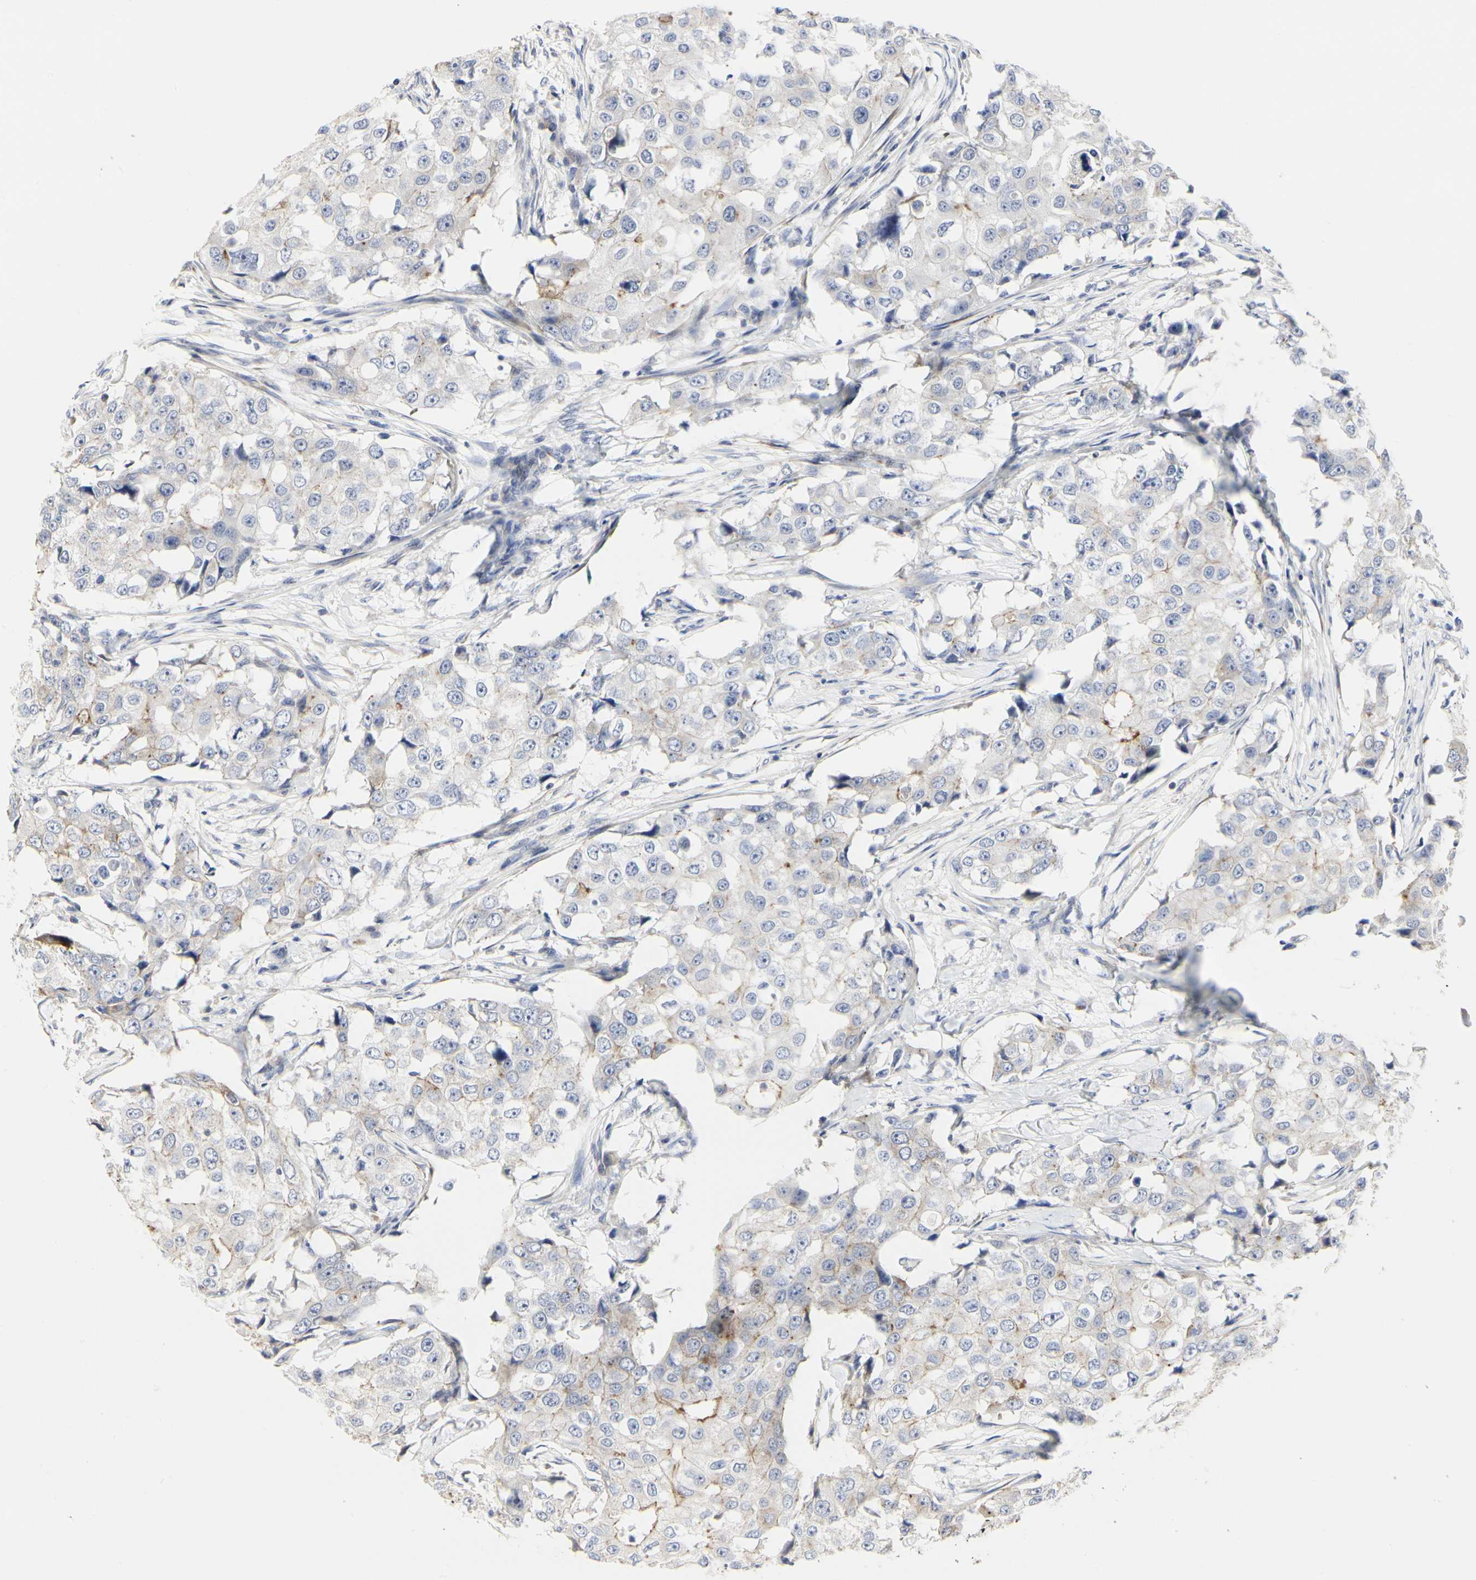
{"staining": {"intensity": "weak", "quantity": "<25%", "location": "cytoplasmic/membranous"}, "tissue": "breast cancer", "cell_type": "Tumor cells", "image_type": "cancer", "snomed": [{"axis": "morphology", "description": "Duct carcinoma"}, {"axis": "topography", "description": "Breast"}], "caption": "An immunohistochemistry (IHC) histopathology image of breast cancer is shown. There is no staining in tumor cells of breast cancer. The staining is performed using DAB (3,3'-diaminobenzidine) brown chromogen with nuclei counter-stained in using hematoxylin.", "gene": "SHANK2", "patient": {"sex": "female", "age": 27}}